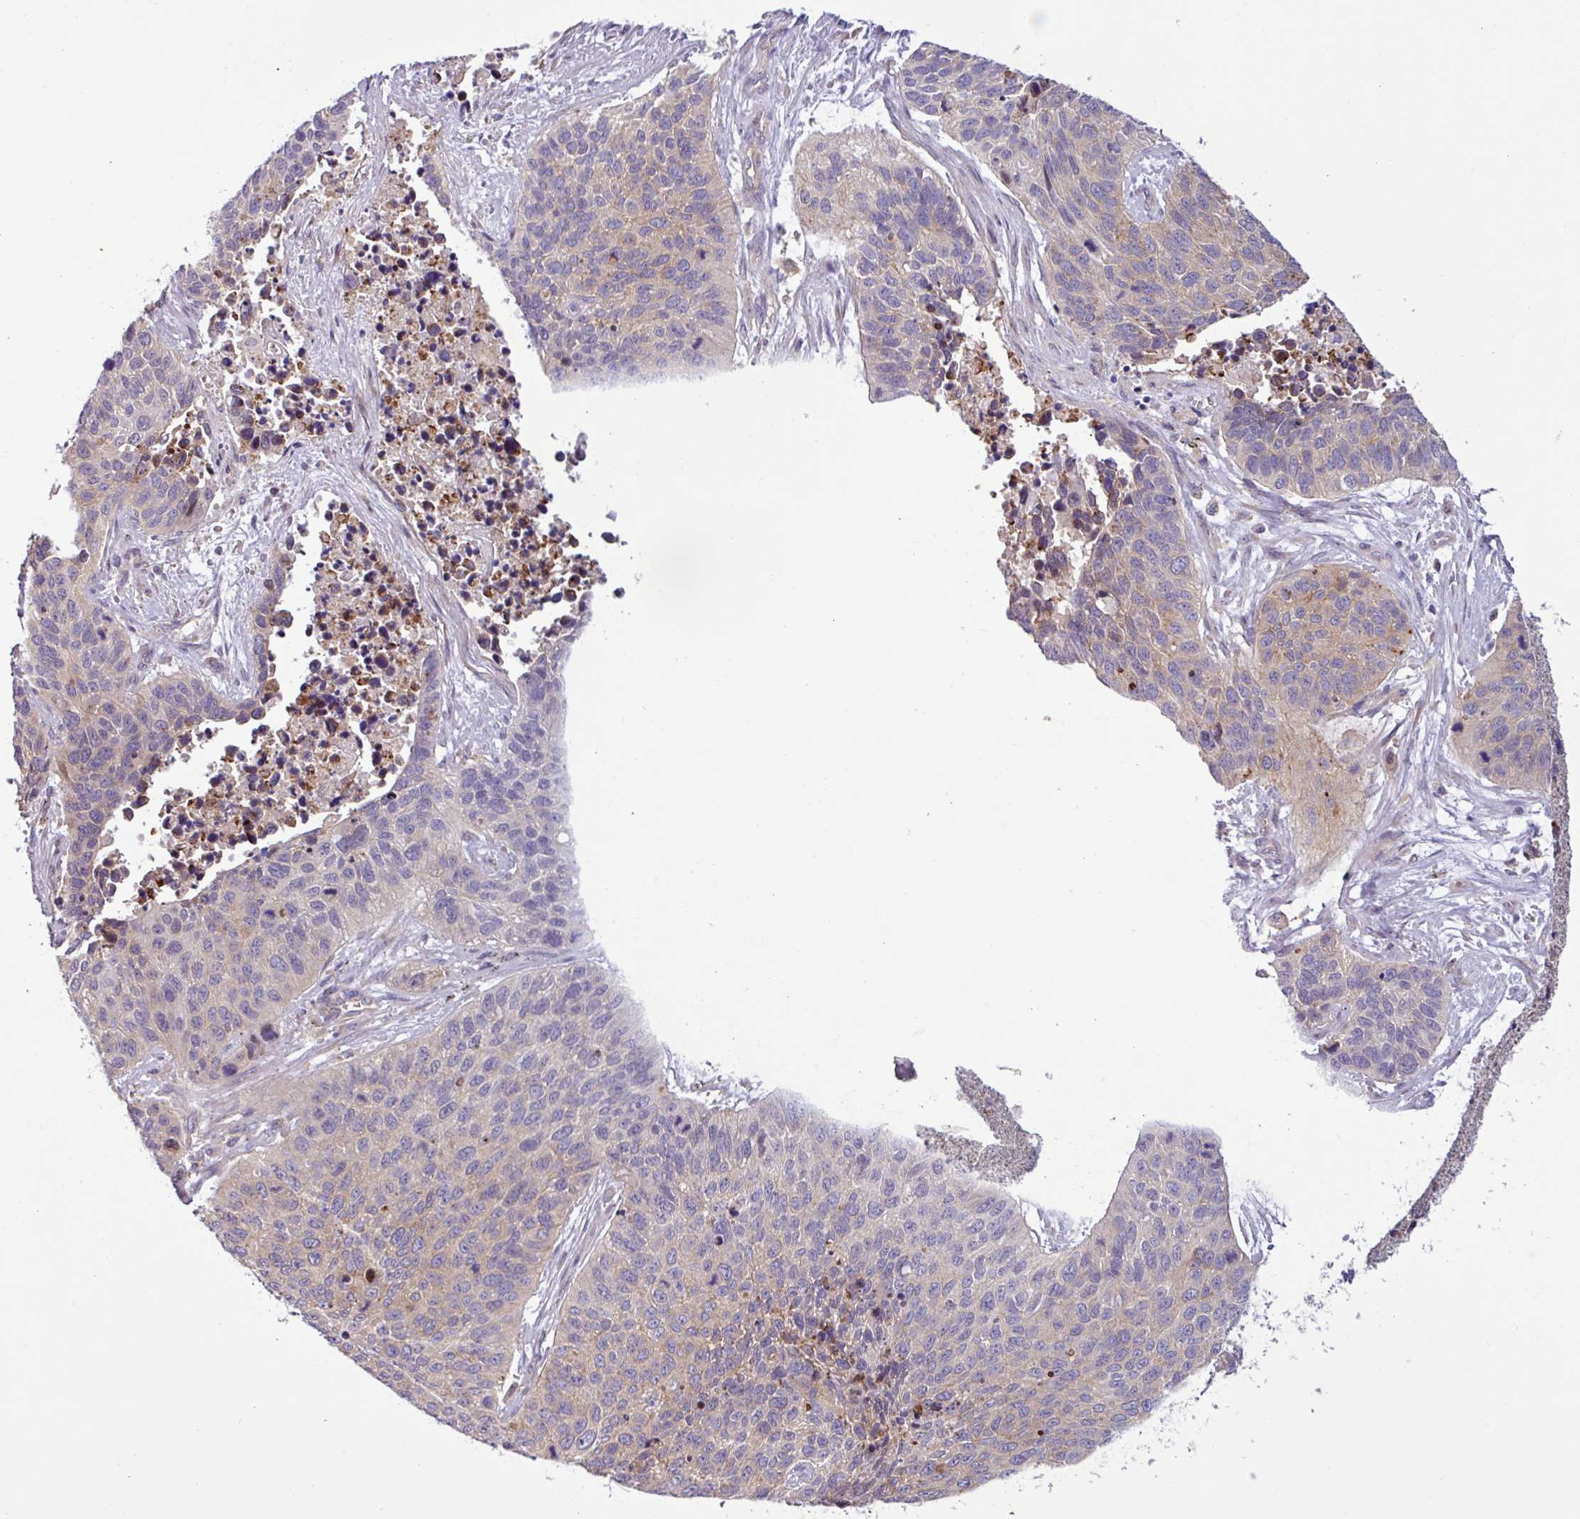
{"staining": {"intensity": "weak", "quantity": "<25%", "location": "cytoplasmic/membranous"}, "tissue": "lung cancer", "cell_type": "Tumor cells", "image_type": "cancer", "snomed": [{"axis": "morphology", "description": "Squamous cell carcinoma, NOS"}, {"axis": "topography", "description": "Lung"}], "caption": "Human lung squamous cell carcinoma stained for a protein using immunohistochemistry (IHC) displays no positivity in tumor cells.", "gene": "ACTR3", "patient": {"sex": "male", "age": 62}}